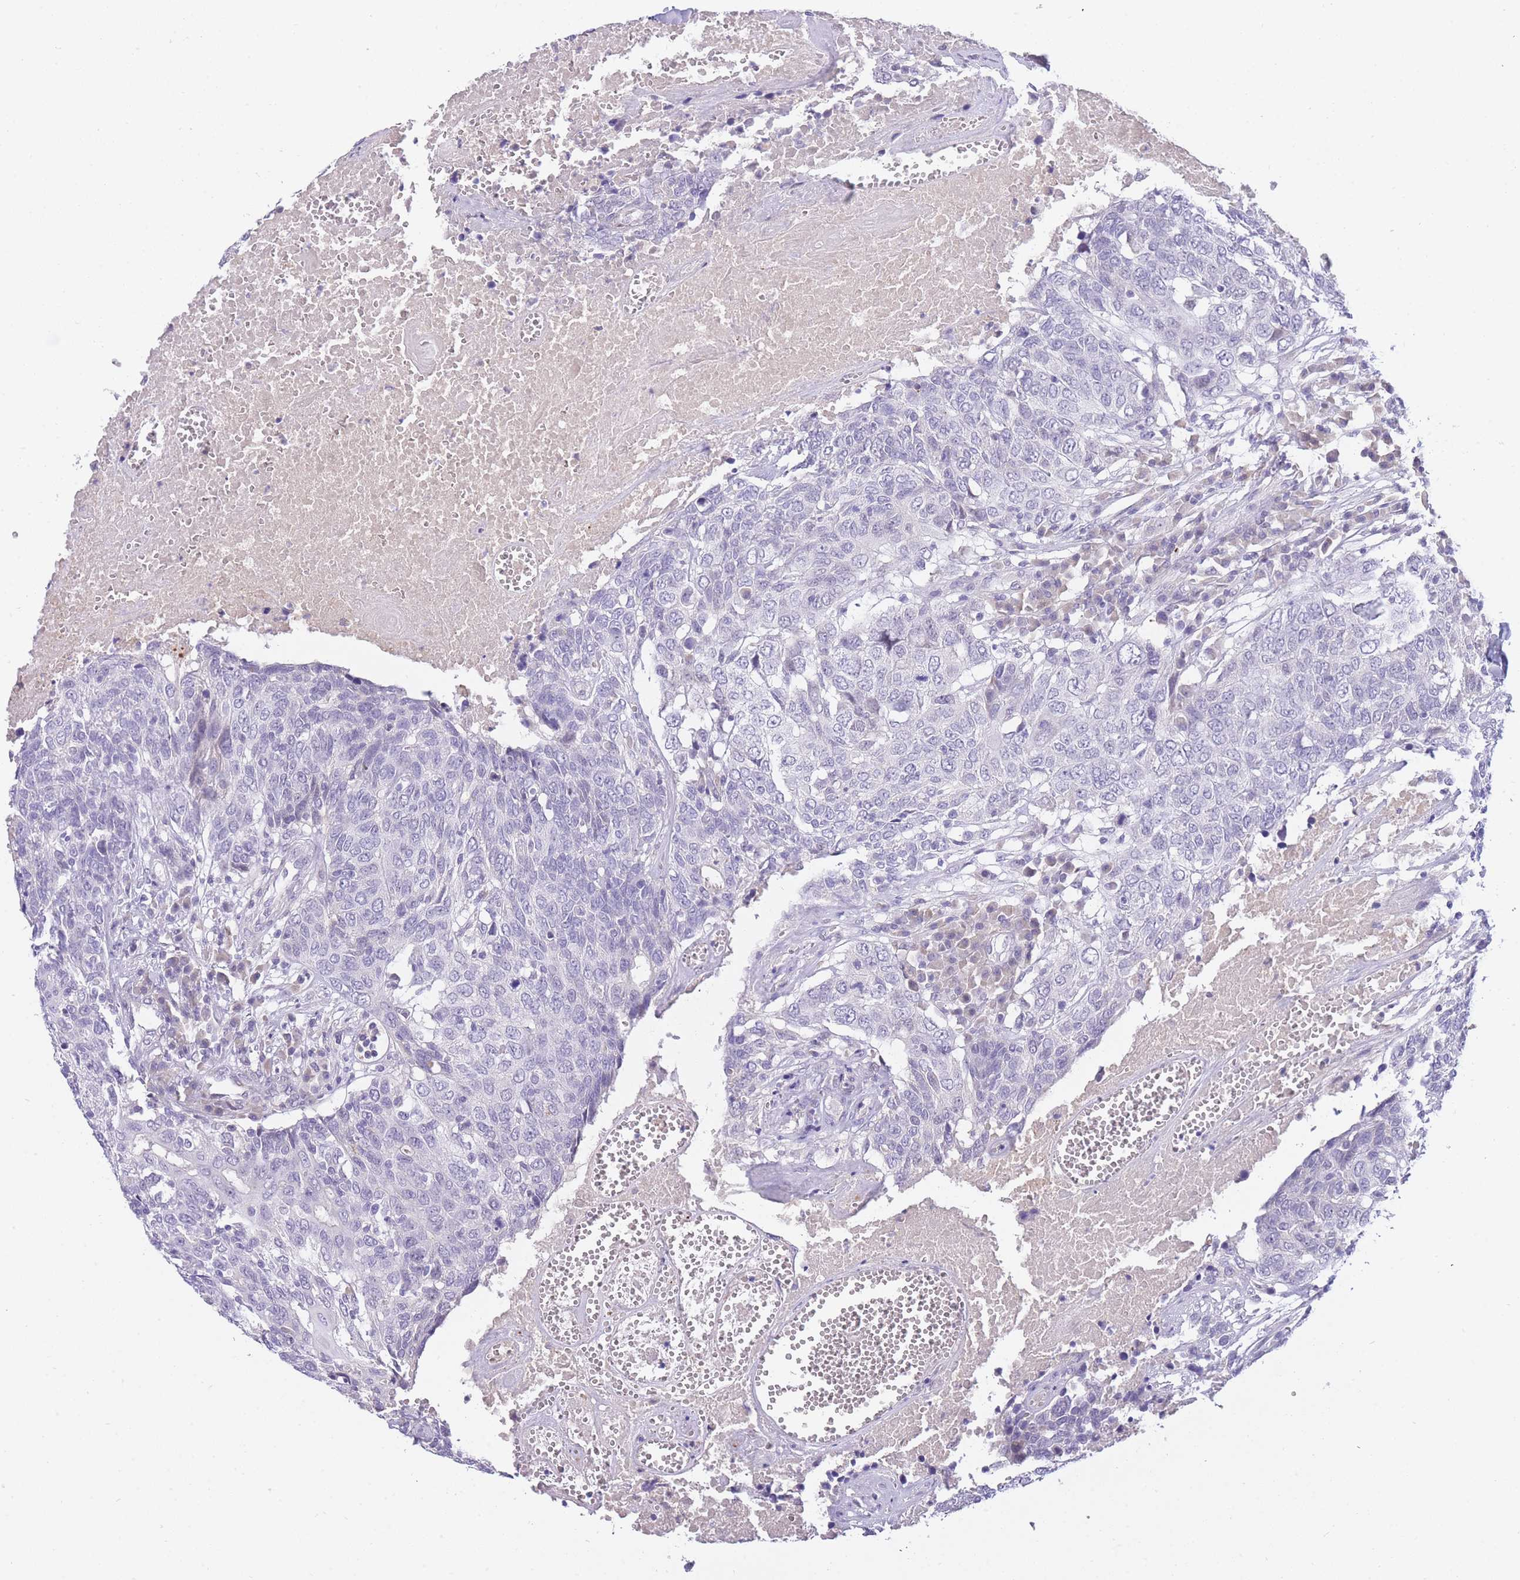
{"staining": {"intensity": "negative", "quantity": "none", "location": "none"}, "tissue": "head and neck cancer", "cell_type": "Tumor cells", "image_type": "cancer", "snomed": [{"axis": "morphology", "description": "Squamous cell carcinoma, NOS"}, {"axis": "topography", "description": "Head-Neck"}], "caption": "Tumor cells are negative for protein expression in human squamous cell carcinoma (head and neck).", "gene": "PRR23B", "patient": {"sex": "male", "age": 66}}